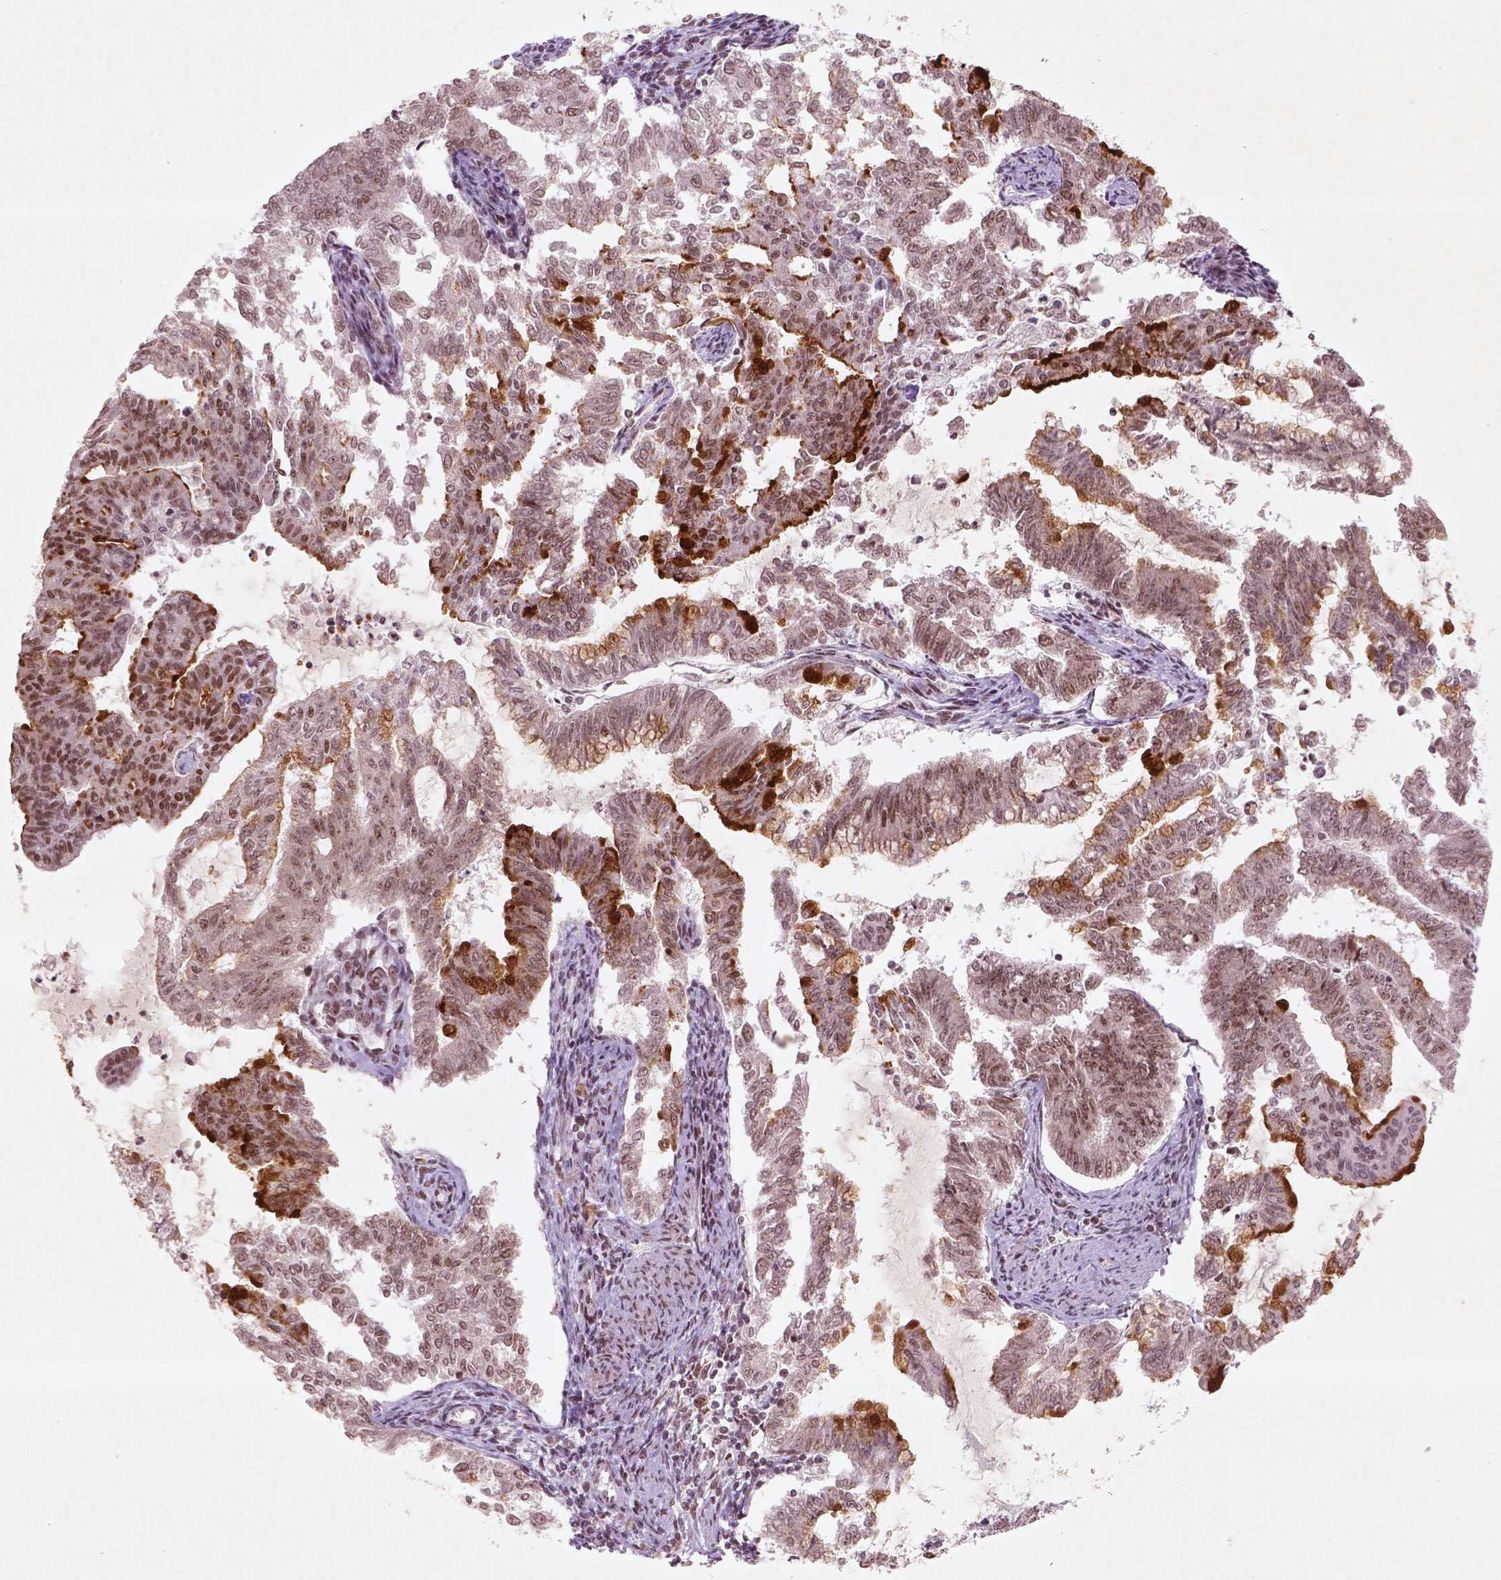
{"staining": {"intensity": "moderate", "quantity": ">75%", "location": "nuclear"}, "tissue": "endometrial cancer", "cell_type": "Tumor cells", "image_type": "cancer", "snomed": [{"axis": "morphology", "description": "Adenocarcinoma, NOS"}, {"axis": "topography", "description": "Endometrium"}], "caption": "A photomicrograph of adenocarcinoma (endometrial) stained for a protein demonstrates moderate nuclear brown staining in tumor cells. (brown staining indicates protein expression, while blue staining denotes nuclei).", "gene": "HMG20B", "patient": {"sex": "female", "age": 79}}